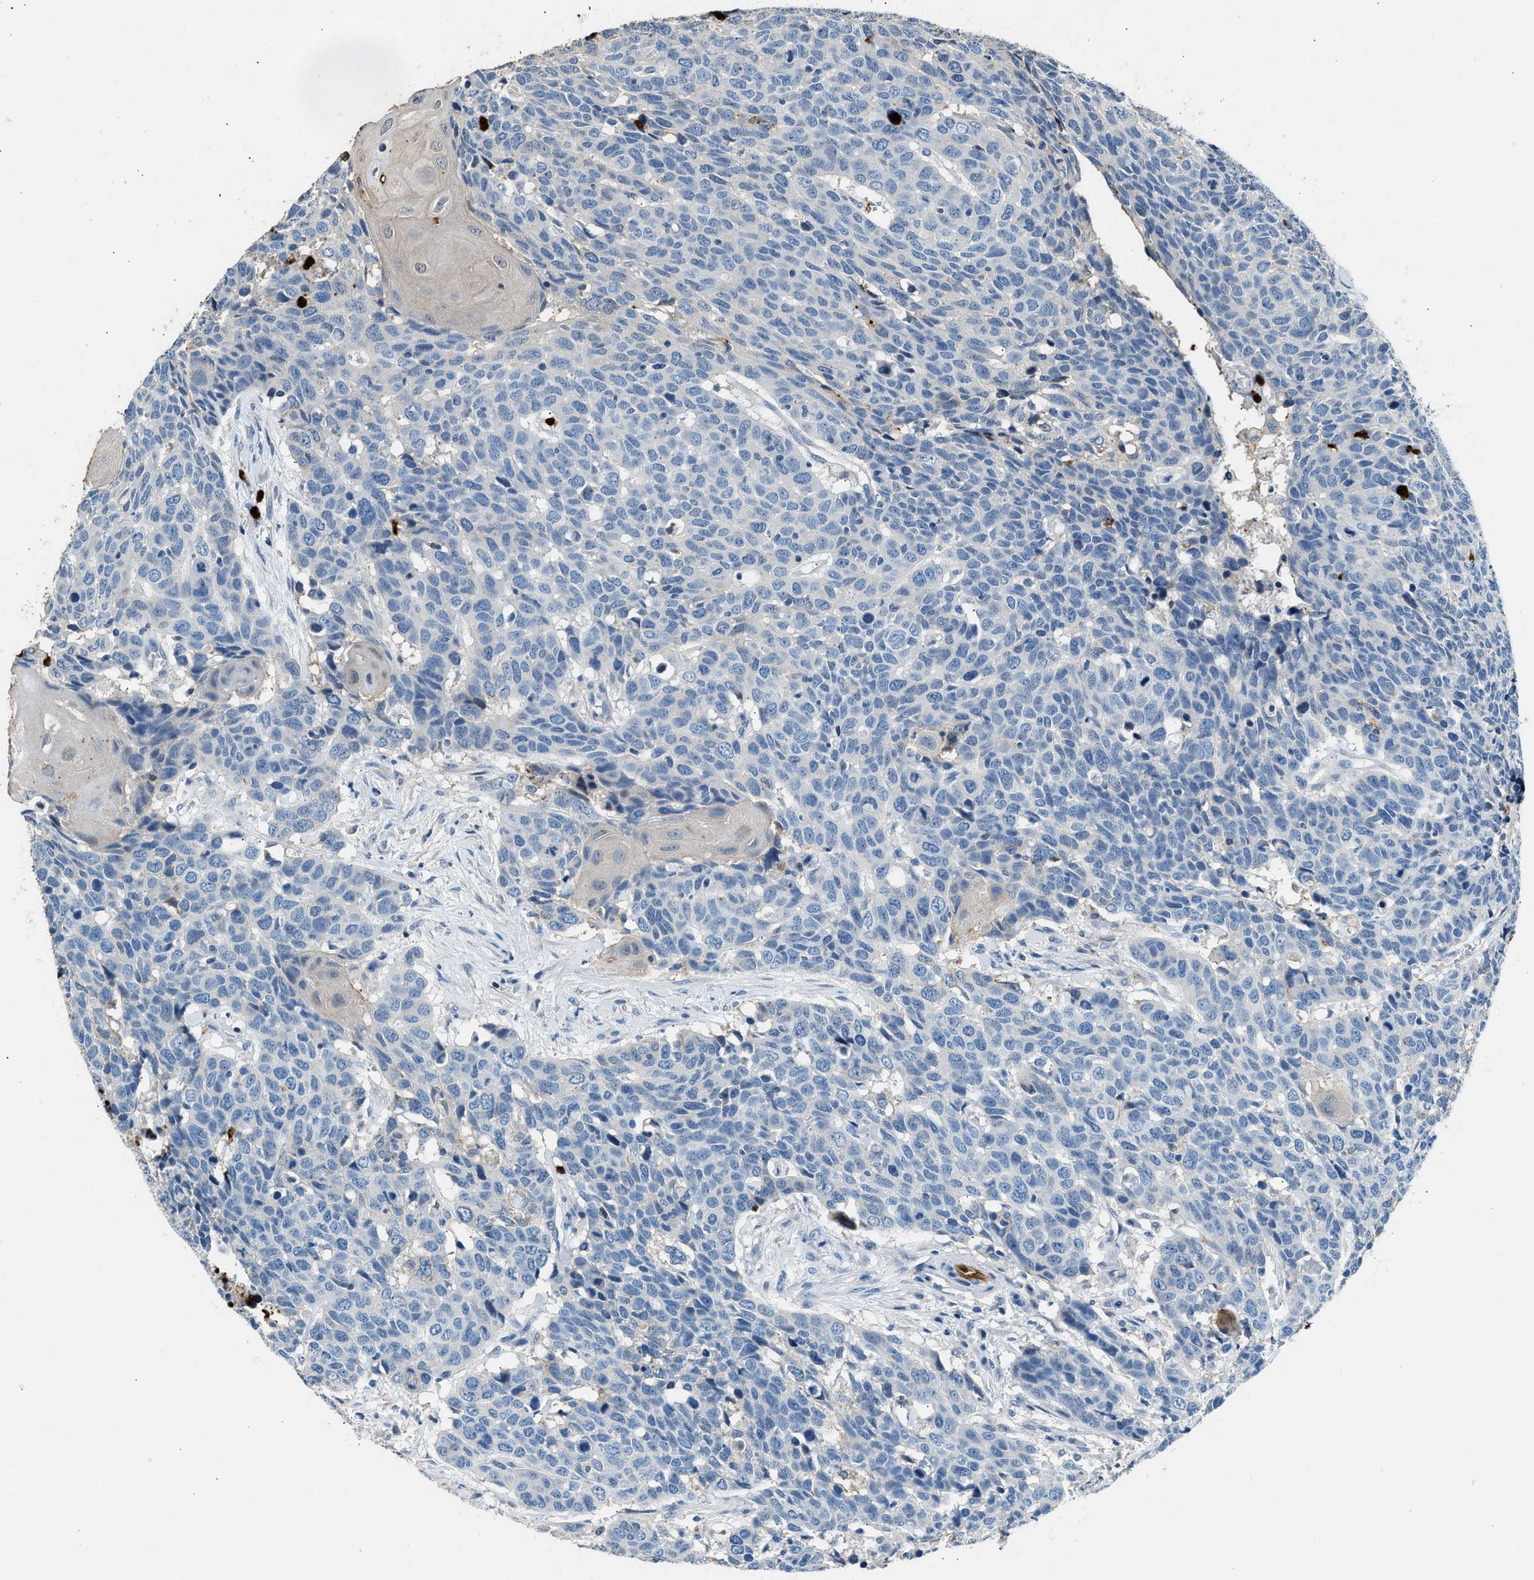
{"staining": {"intensity": "negative", "quantity": "none", "location": "none"}, "tissue": "head and neck cancer", "cell_type": "Tumor cells", "image_type": "cancer", "snomed": [{"axis": "morphology", "description": "Squamous cell carcinoma, NOS"}, {"axis": "topography", "description": "Head-Neck"}], "caption": "DAB immunohistochemical staining of head and neck squamous cell carcinoma reveals no significant staining in tumor cells.", "gene": "ANXA3", "patient": {"sex": "male", "age": 66}}